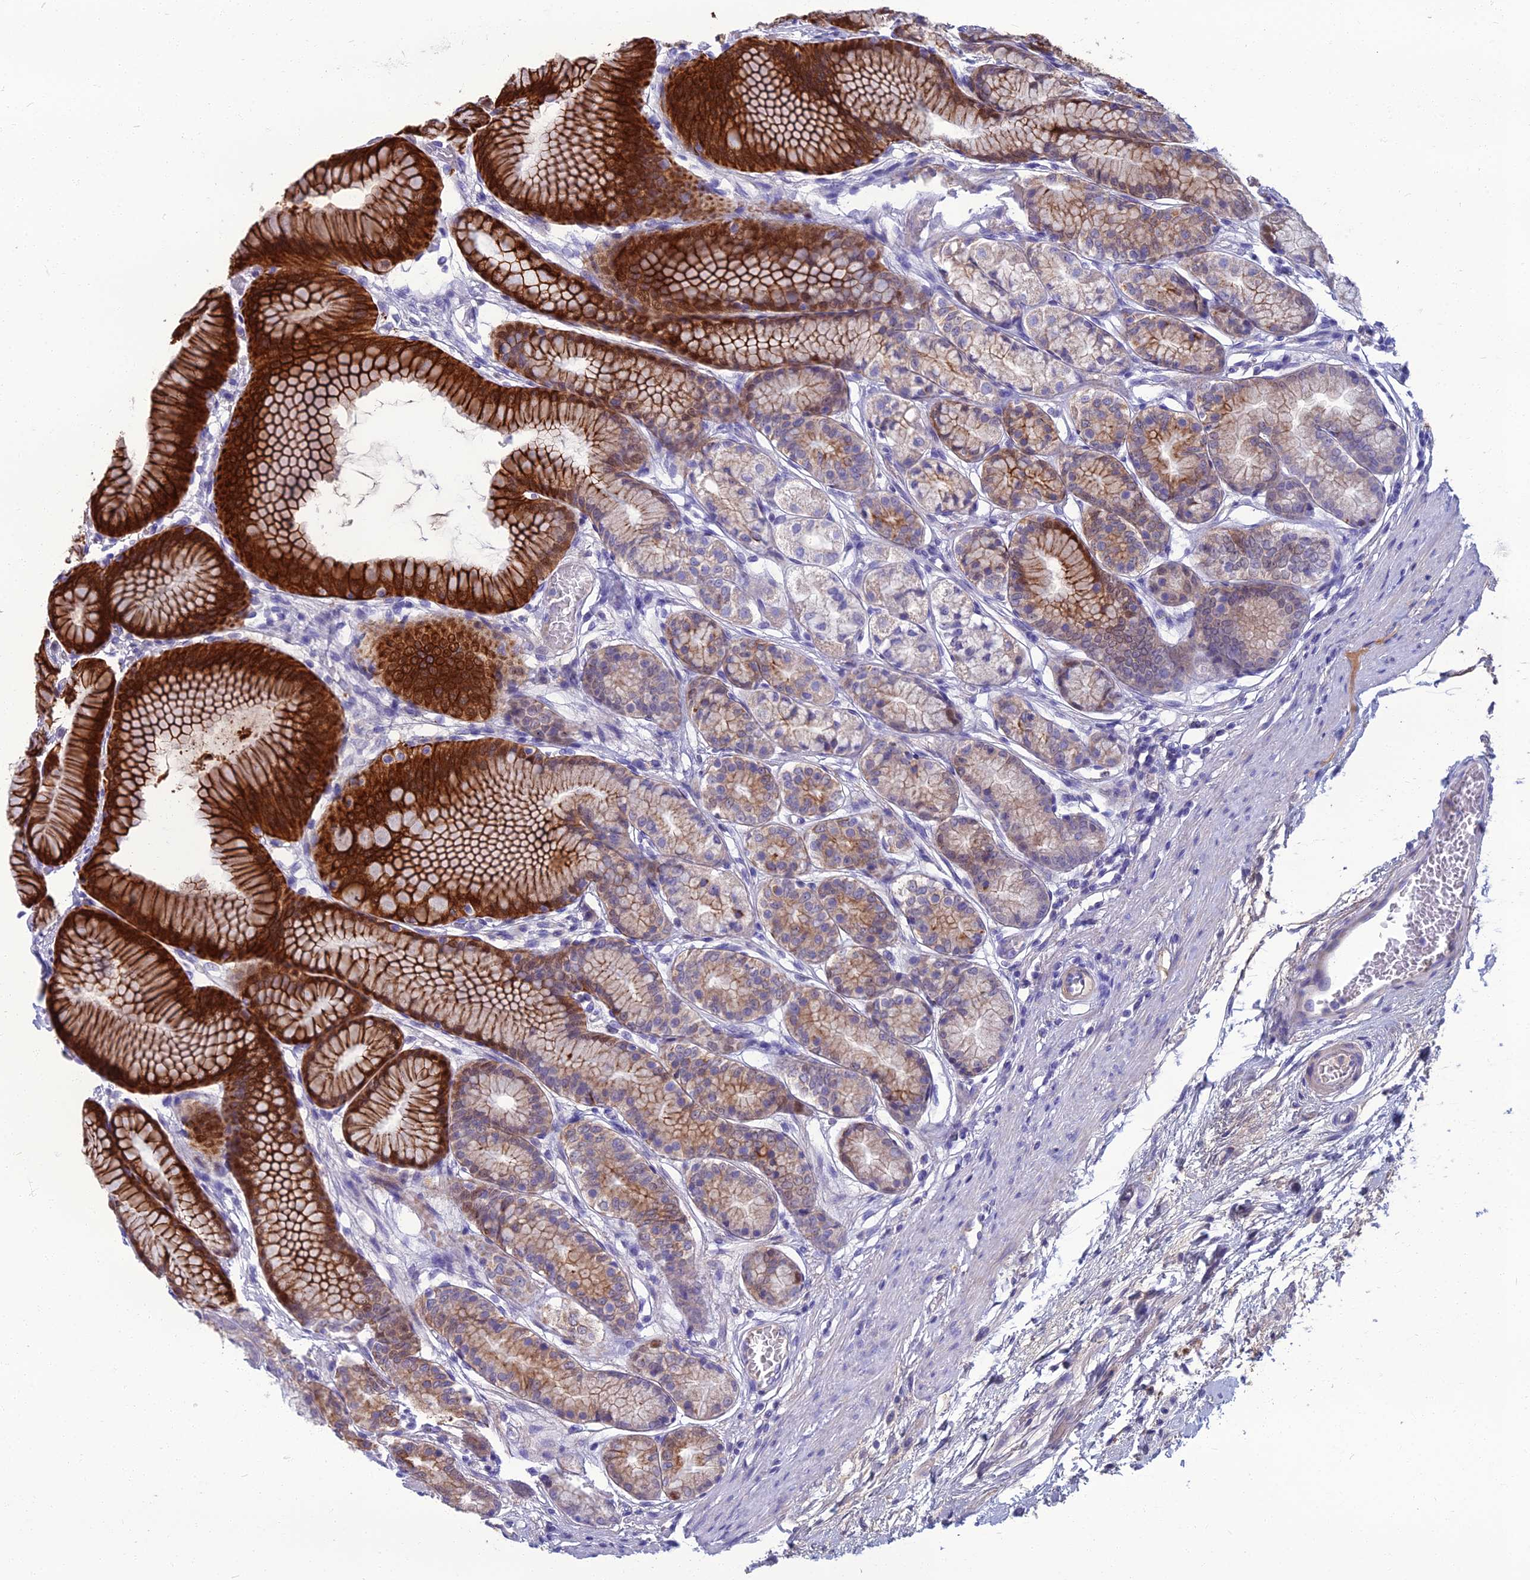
{"staining": {"intensity": "strong", "quantity": "25%-75%", "location": "cytoplasmic/membranous"}, "tissue": "stomach", "cell_type": "Glandular cells", "image_type": "normal", "snomed": [{"axis": "morphology", "description": "Normal tissue, NOS"}, {"axis": "morphology", "description": "Adenocarcinoma, NOS"}, {"axis": "morphology", "description": "Adenocarcinoma, High grade"}, {"axis": "topography", "description": "Stomach, upper"}, {"axis": "topography", "description": "Stomach"}], "caption": "The image shows a brown stain indicating the presence of a protein in the cytoplasmic/membranous of glandular cells in stomach. Using DAB (brown) and hematoxylin (blue) stains, captured at high magnification using brightfield microscopy.", "gene": "SPTLC3", "patient": {"sex": "female", "age": 65}}